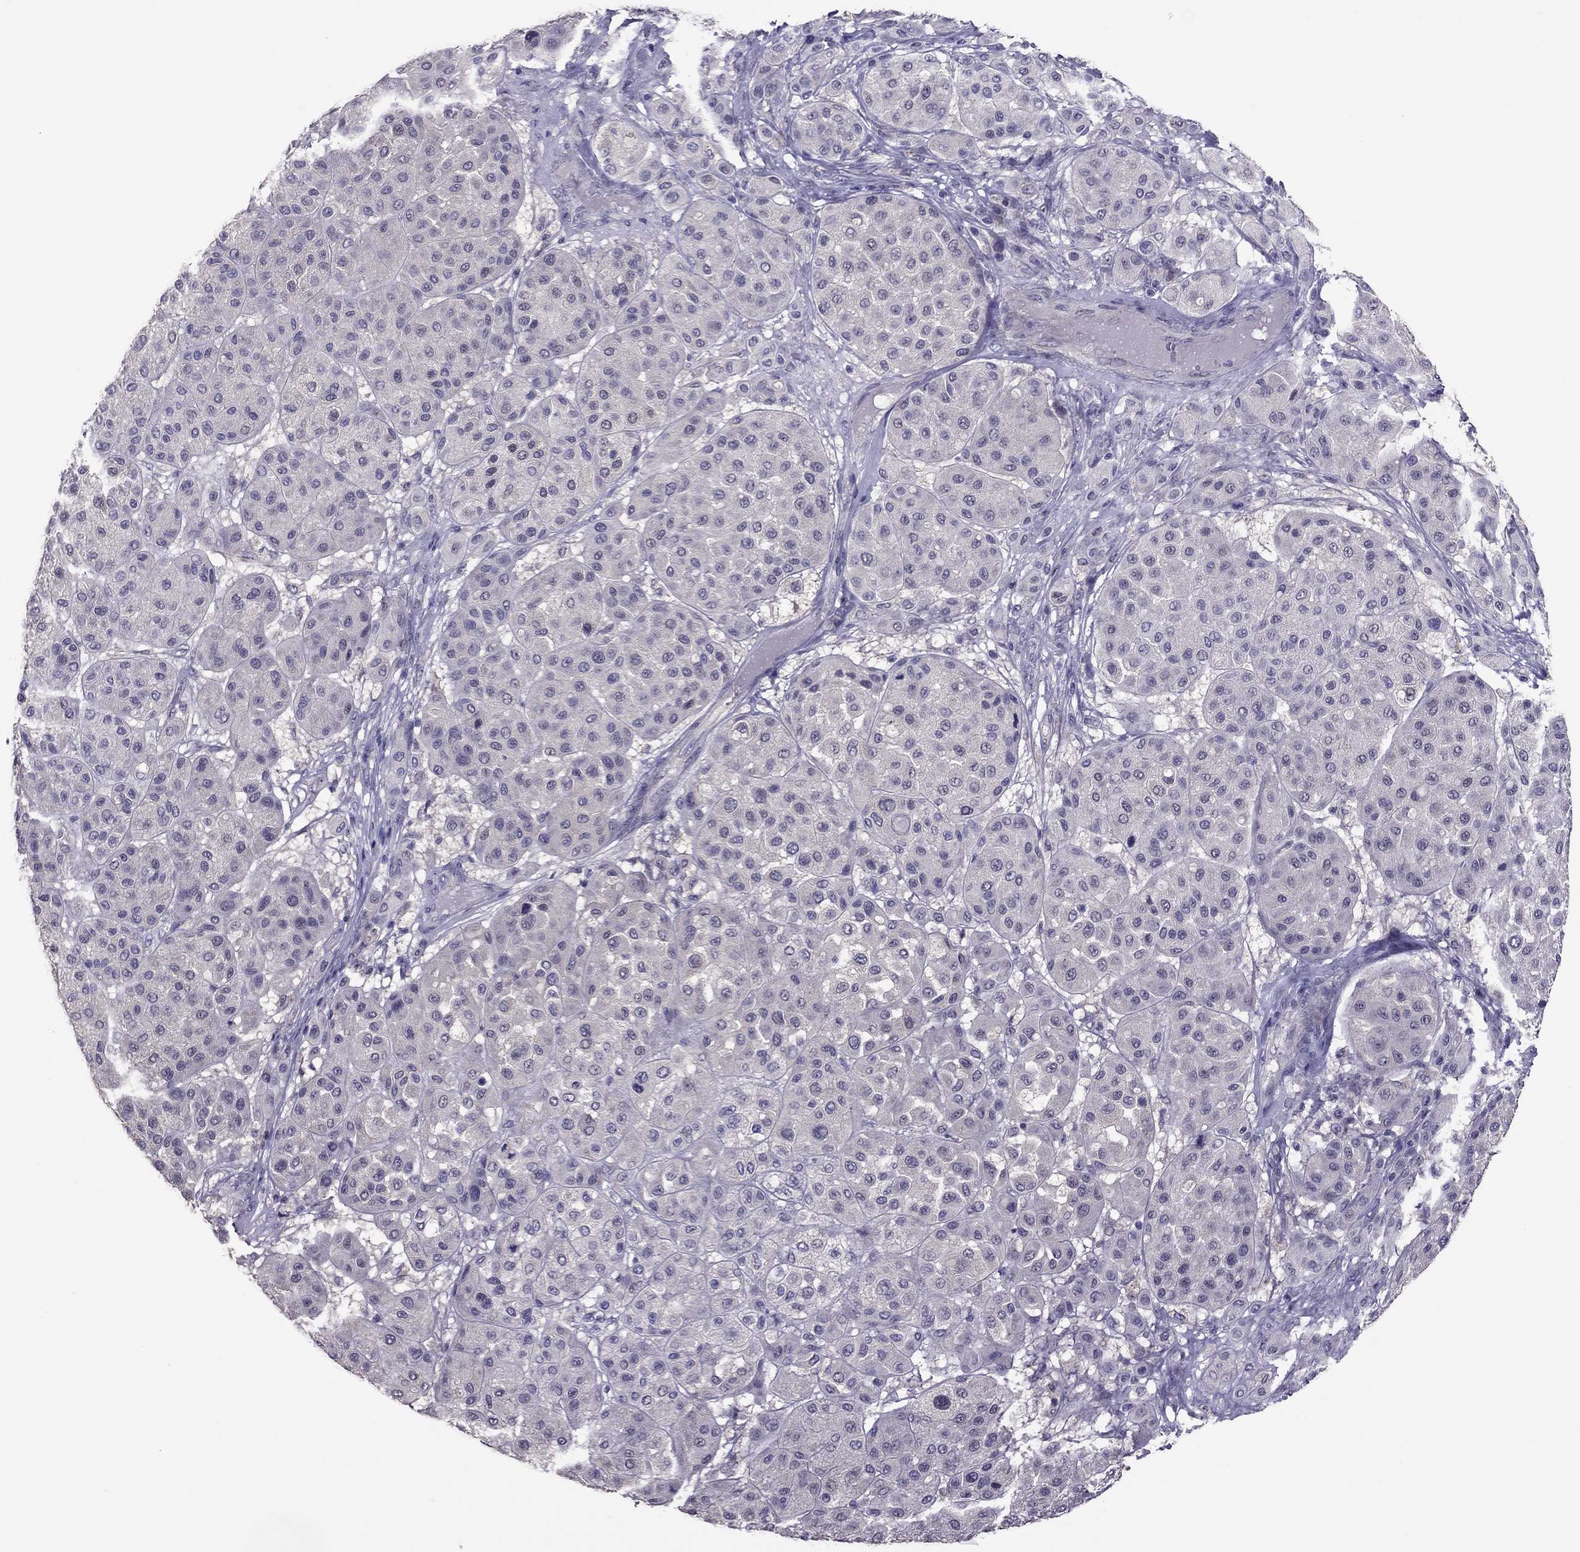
{"staining": {"intensity": "negative", "quantity": "none", "location": "none"}, "tissue": "melanoma", "cell_type": "Tumor cells", "image_type": "cancer", "snomed": [{"axis": "morphology", "description": "Malignant melanoma, Metastatic site"}, {"axis": "topography", "description": "Smooth muscle"}], "caption": "This photomicrograph is of malignant melanoma (metastatic site) stained with immunohistochemistry to label a protein in brown with the nuclei are counter-stained blue. There is no staining in tumor cells. The staining is performed using DAB brown chromogen with nuclei counter-stained in using hematoxylin.", "gene": "LRRC46", "patient": {"sex": "male", "age": 41}}